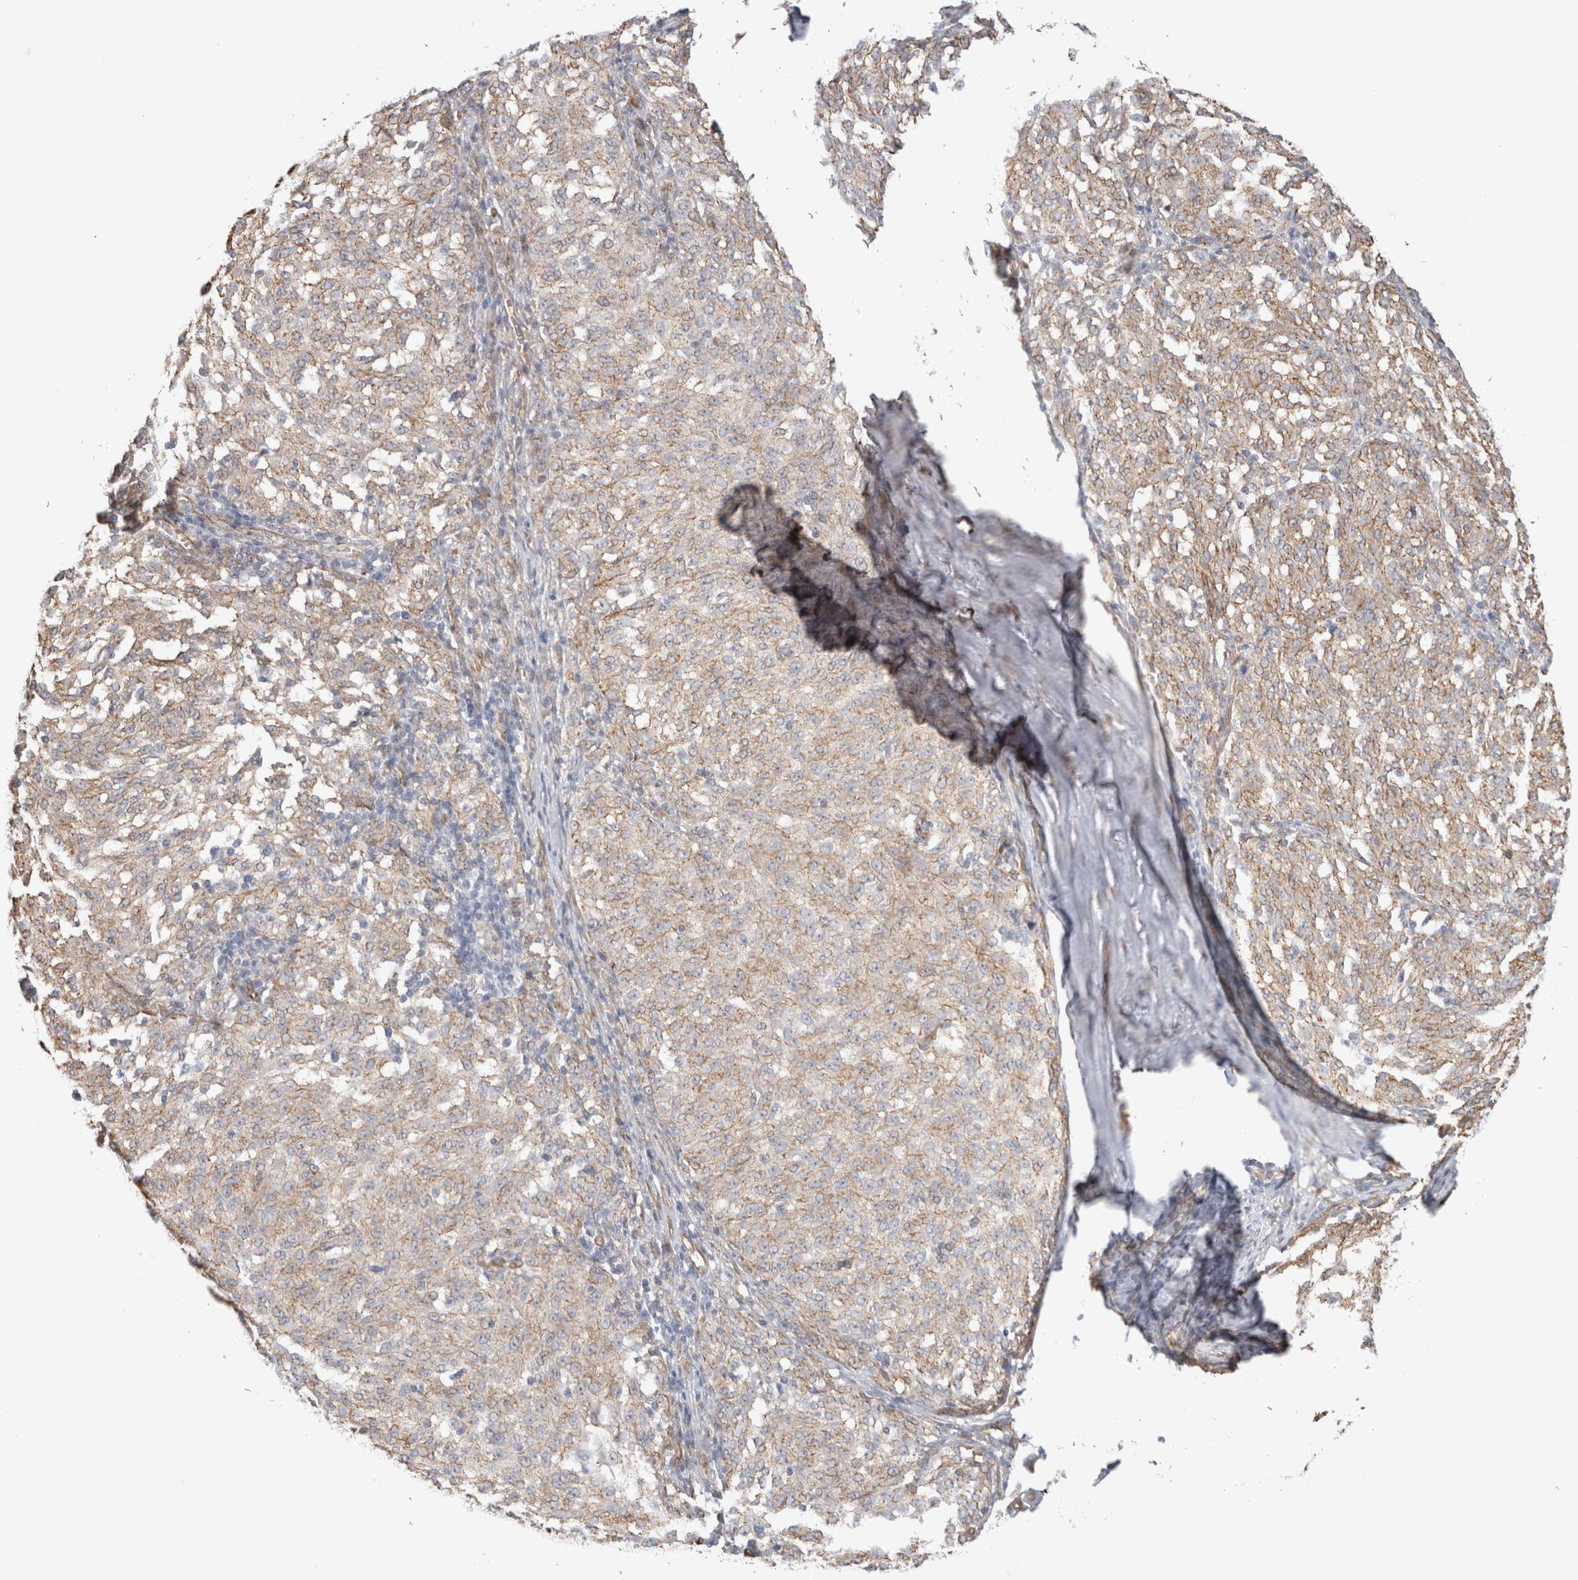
{"staining": {"intensity": "weak", "quantity": "25%-75%", "location": "cytoplasmic/membranous"}, "tissue": "melanoma", "cell_type": "Tumor cells", "image_type": "cancer", "snomed": [{"axis": "morphology", "description": "Malignant melanoma, NOS"}, {"axis": "topography", "description": "Skin"}], "caption": "The photomicrograph exhibits staining of malignant melanoma, revealing weak cytoplasmic/membranous protein positivity (brown color) within tumor cells.", "gene": "CAAP1", "patient": {"sex": "female", "age": 72}}